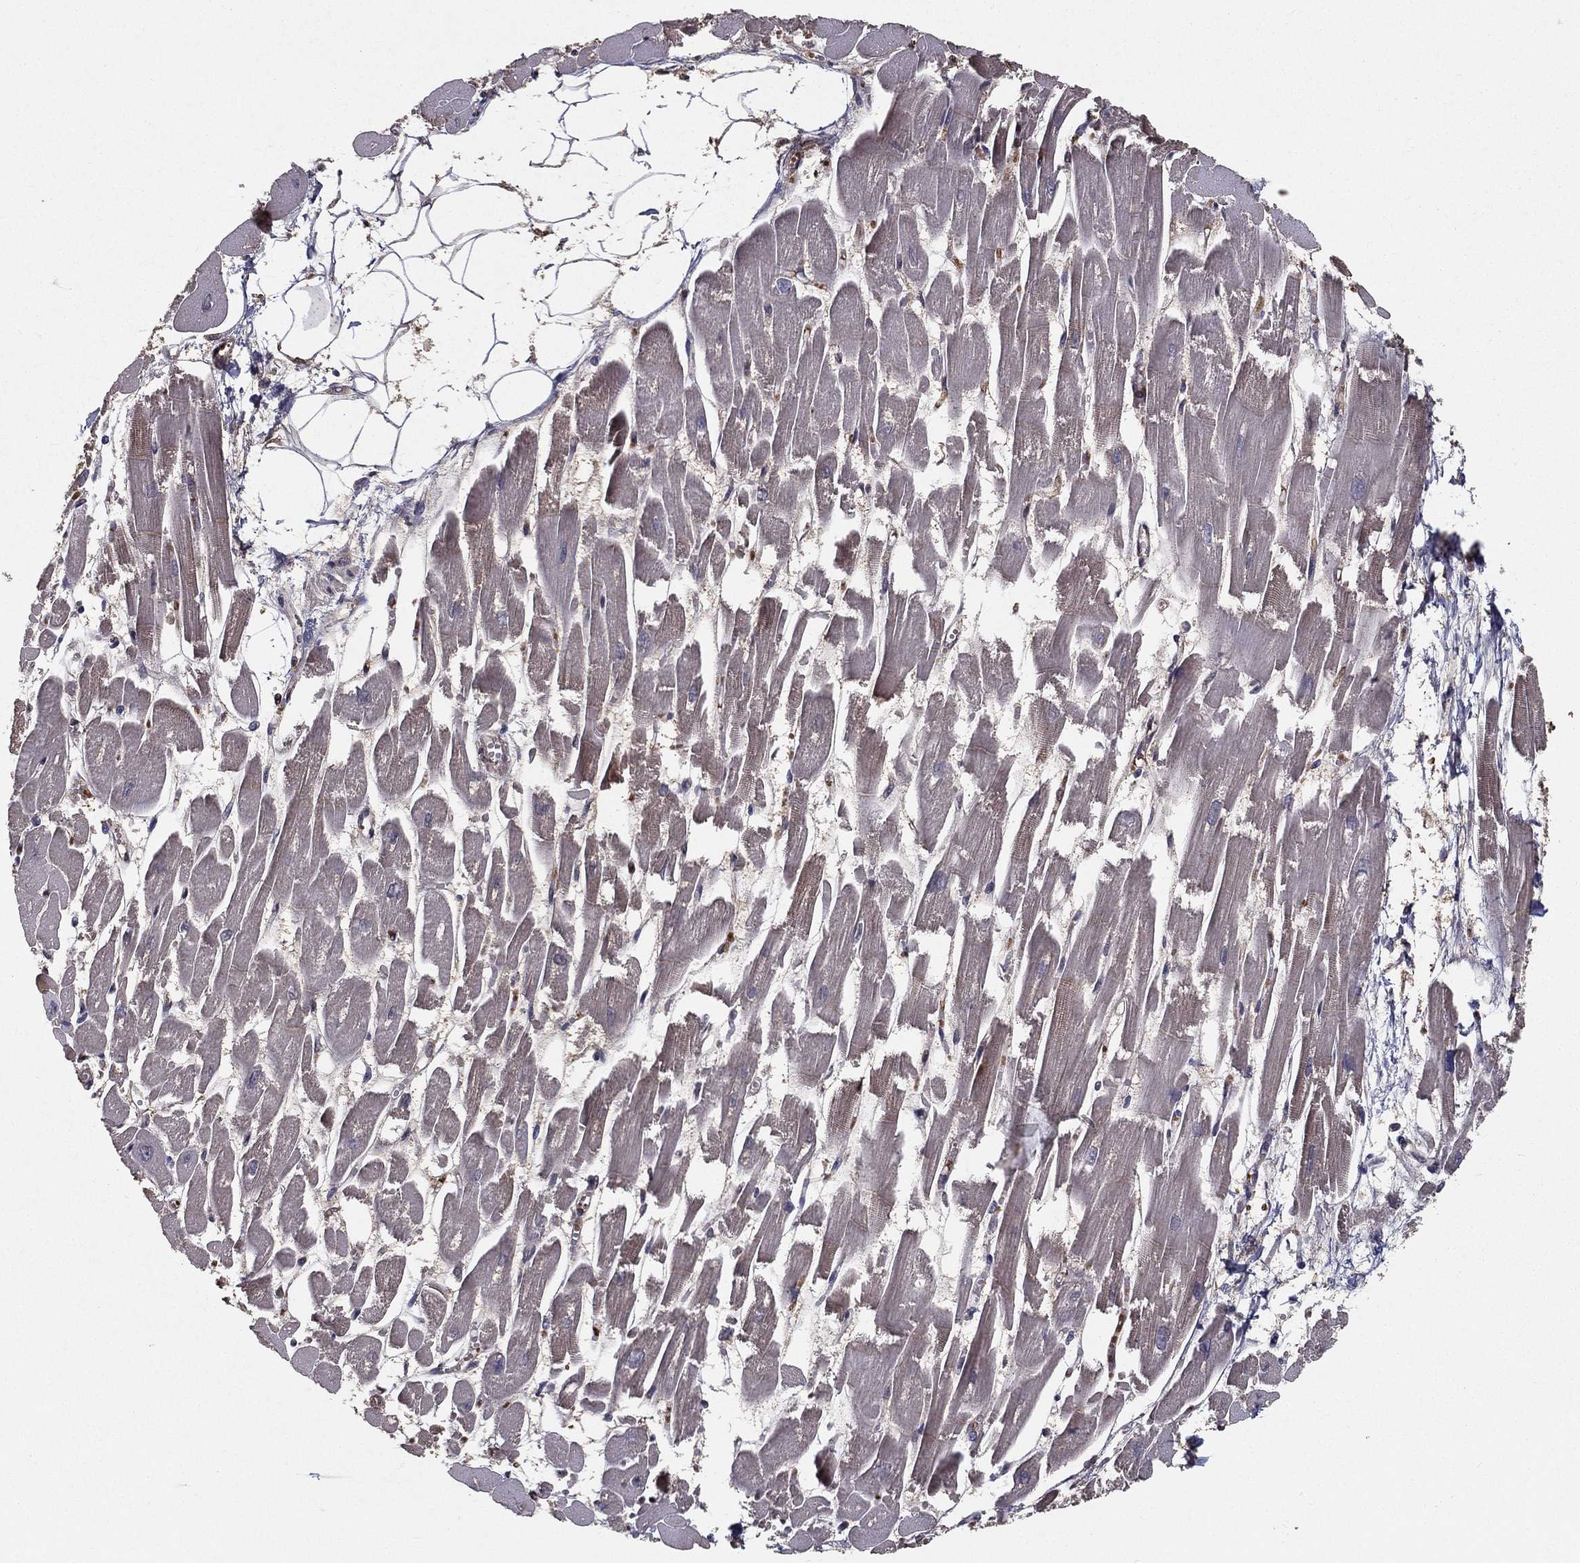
{"staining": {"intensity": "negative", "quantity": "none", "location": "none"}, "tissue": "heart muscle", "cell_type": "Cardiomyocytes", "image_type": "normal", "snomed": [{"axis": "morphology", "description": "Normal tissue, NOS"}, {"axis": "topography", "description": "Heart"}], "caption": "Immunohistochemistry image of benign heart muscle: heart muscle stained with DAB shows no significant protein positivity in cardiomyocytes.", "gene": "CARM1", "patient": {"sex": "female", "age": 52}}